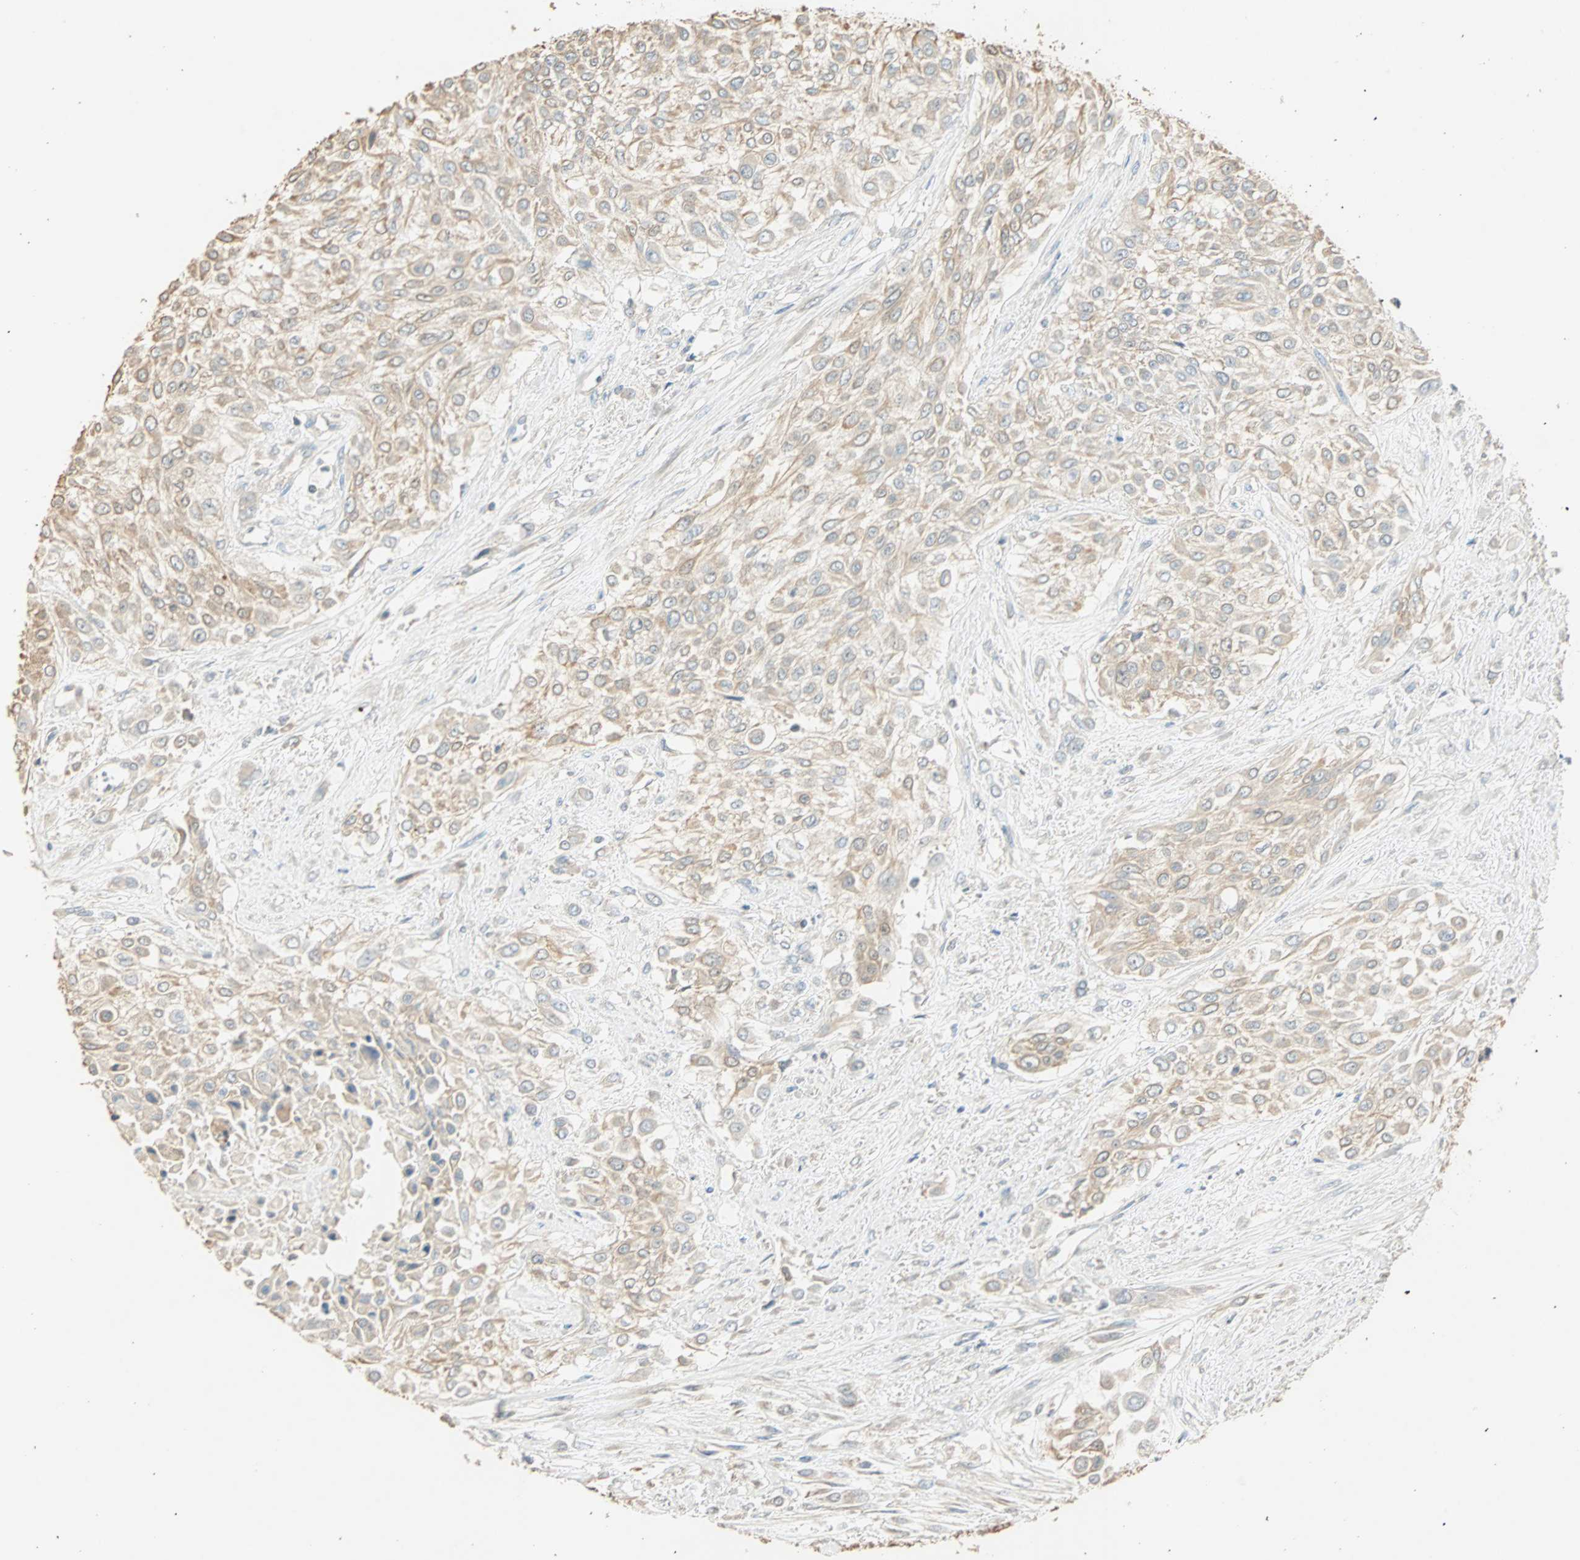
{"staining": {"intensity": "weak", "quantity": ">75%", "location": "cytoplasmic/membranous"}, "tissue": "urothelial cancer", "cell_type": "Tumor cells", "image_type": "cancer", "snomed": [{"axis": "morphology", "description": "Urothelial carcinoma, High grade"}, {"axis": "topography", "description": "Urinary bladder"}], "caption": "Tumor cells display low levels of weak cytoplasmic/membranous positivity in about >75% of cells in human urothelial cancer.", "gene": "RAD18", "patient": {"sex": "male", "age": 57}}